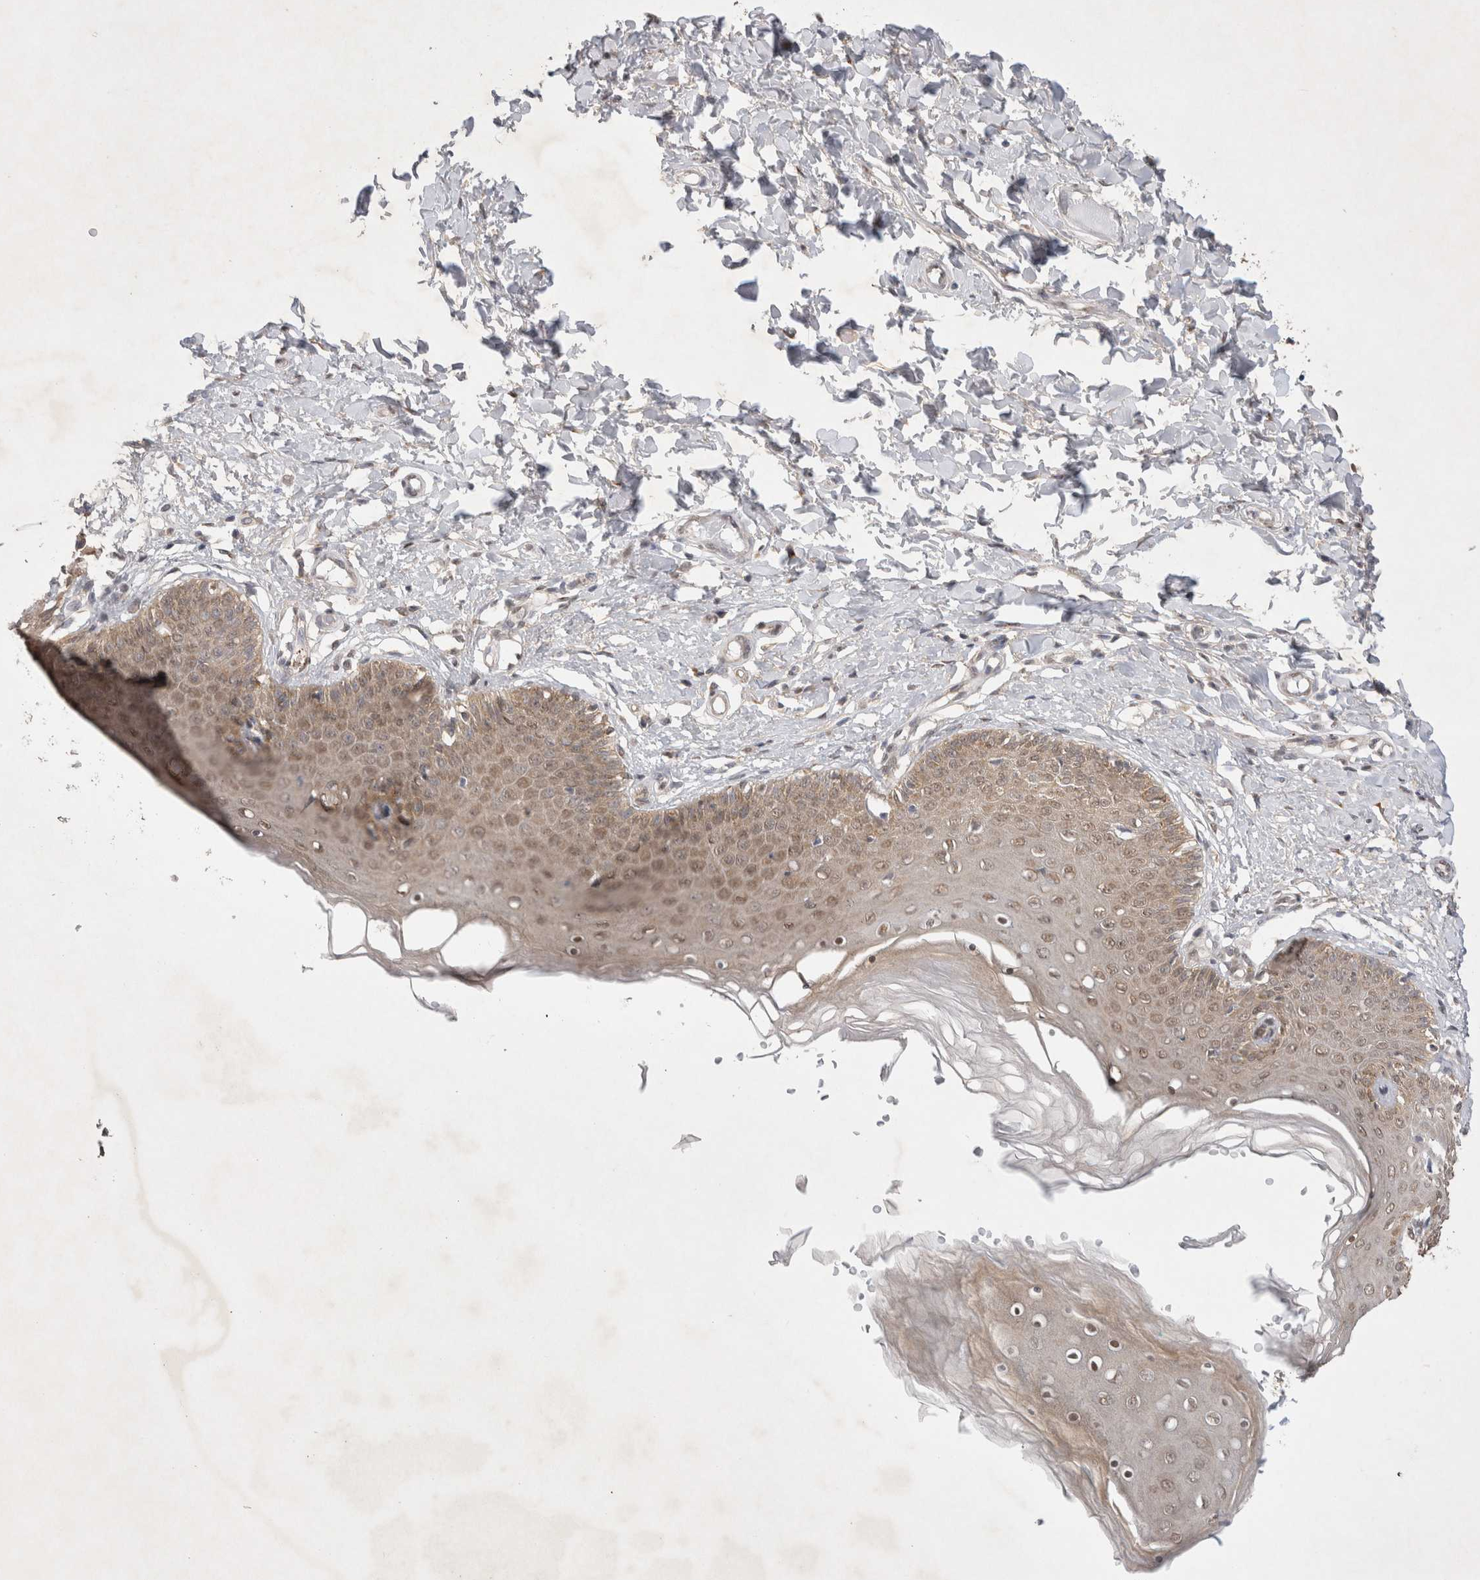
{"staining": {"intensity": "moderate", "quantity": ">75%", "location": "cytoplasmic/membranous"}, "tissue": "skin", "cell_type": "Epidermal cells", "image_type": "normal", "snomed": [{"axis": "morphology", "description": "Normal tissue, NOS"}, {"axis": "topography", "description": "Vulva"}], "caption": "Immunohistochemistry (IHC) (DAB (3,3'-diaminobenzidine)) staining of unremarkable skin displays moderate cytoplasmic/membranous protein expression in approximately >75% of epidermal cells. (DAB (3,3'-diaminobenzidine) = brown stain, brightfield microscopy at high magnification).", "gene": "WIPF2", "patient": {"sex": "female", "age": 66}}